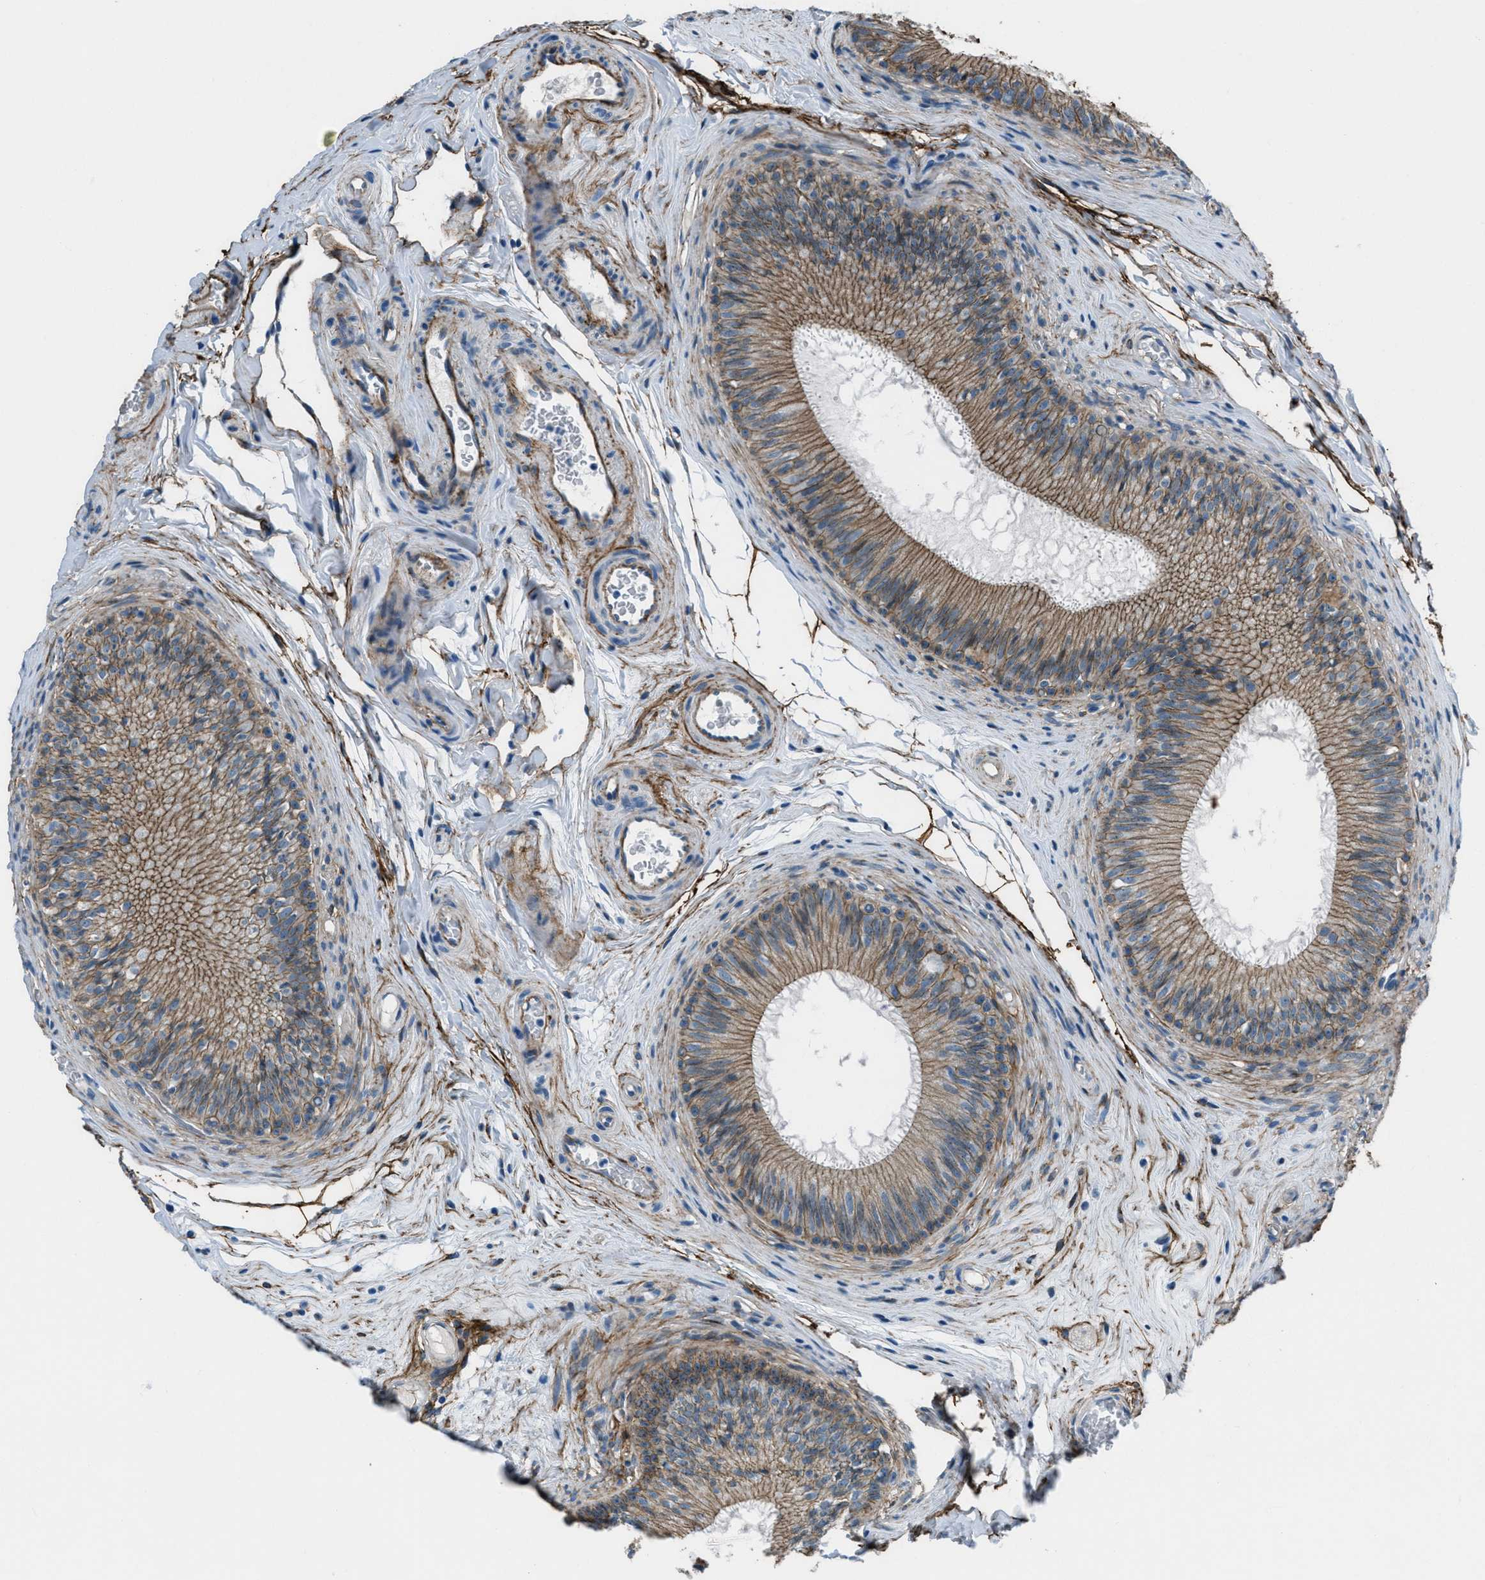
{"staining": {"intensity": "moderate", "quantity": ">75%", "location": "cytoplasmic/membranous"}, "tissue": "epididymis", "cell_type": "Glandular cells", "image_type": "normal", "snomed": [{"axis": "morphology", "description": "Normal tissue, NOS"}, {"axis": "topography", "description": "Testis"}, {"axis": "topography", "description": "Epididymis"}], "caption": "Glandular cells exhibit moderate cytoplasmic/membranous expression in approximately >75% of cells in benign epididymis. (DAB IHC with brightfield microscopy, high magnification).", "gene": "FBN1", "patient": {"sex": "male", "age": 36}}